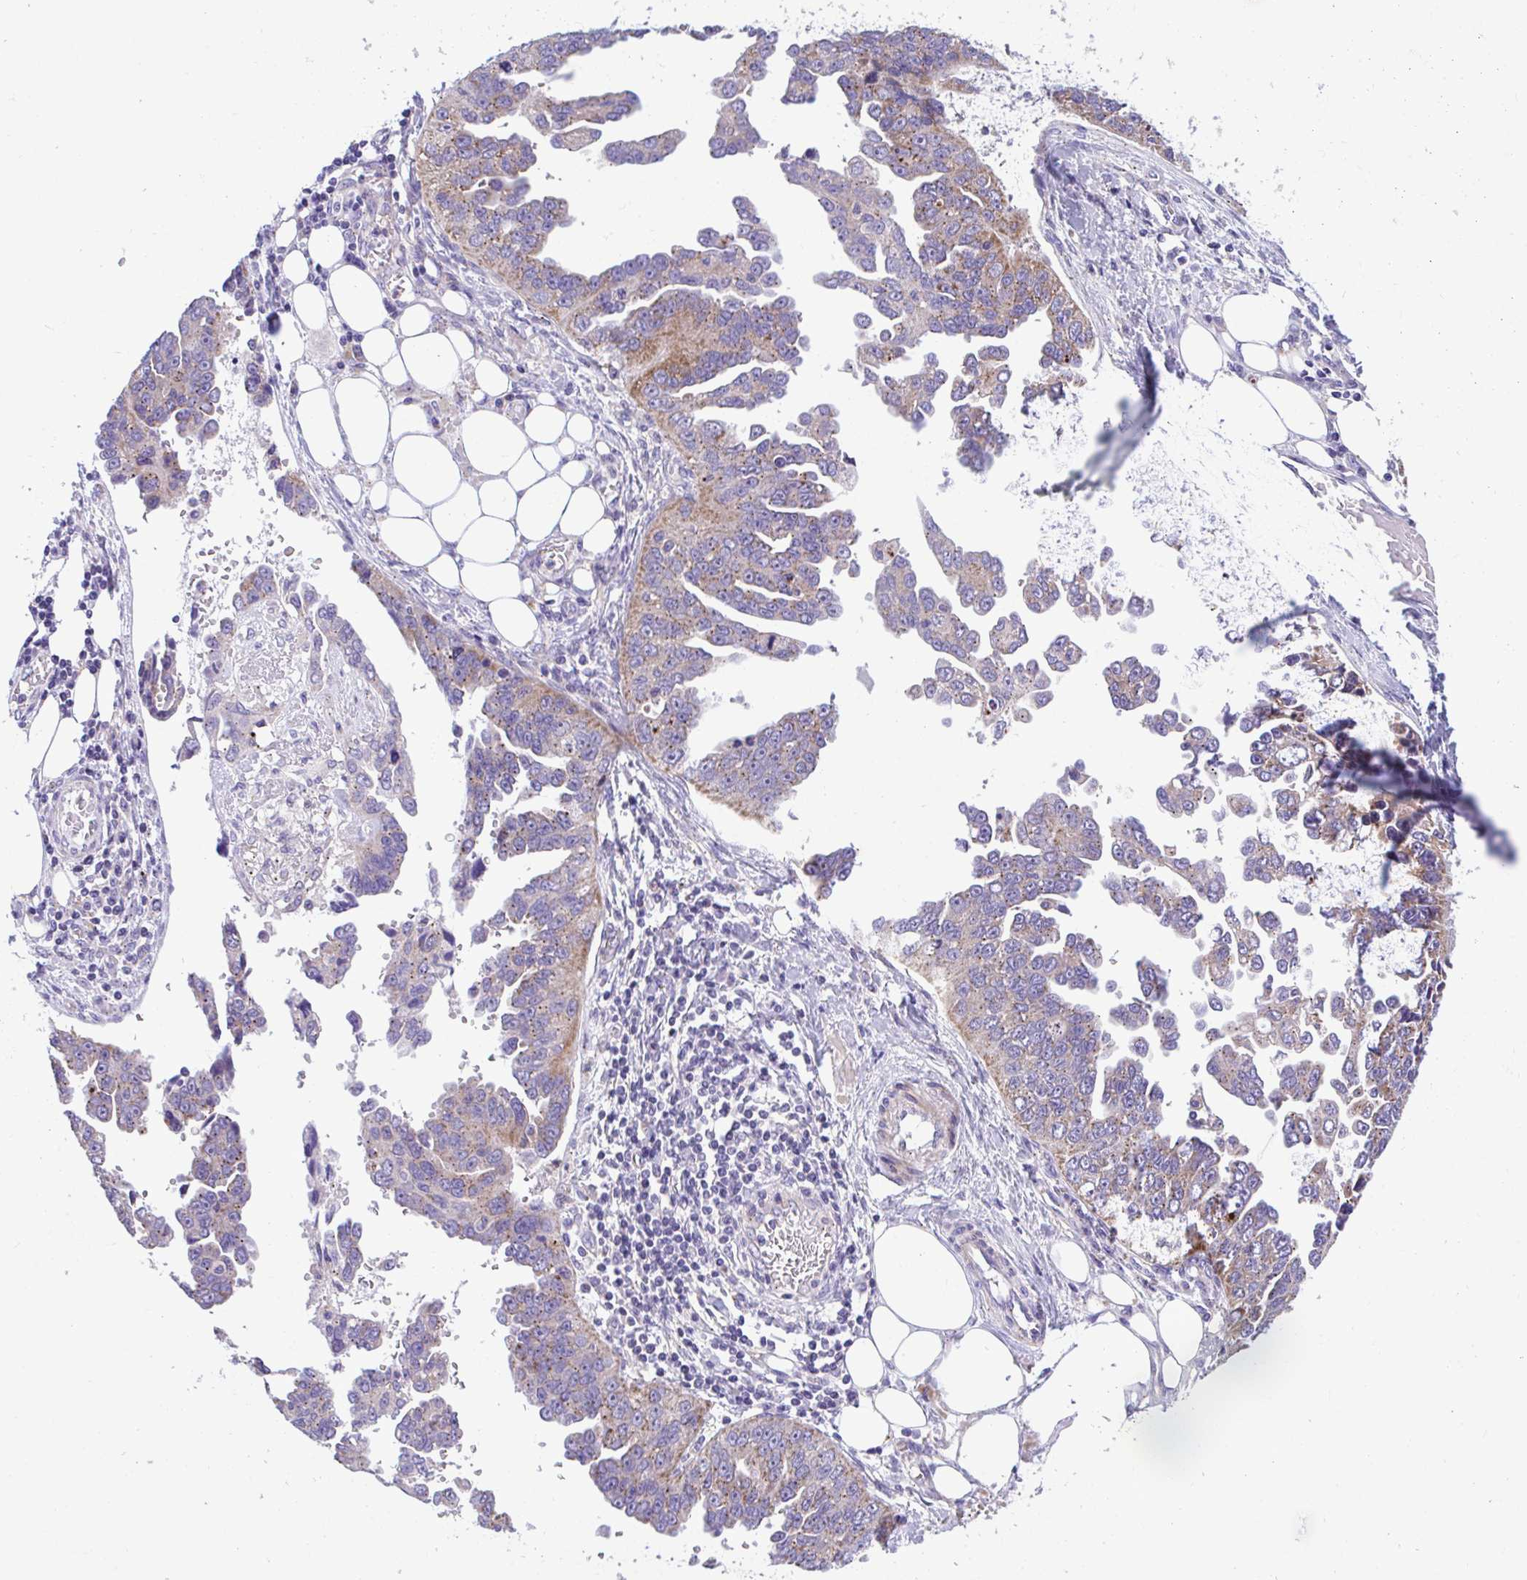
{"staining": {"intensity": "weak", "quantity": "25%-75%", "location": "cytoplasmic/membranous"}, "tissue": "ovarian cancer", "cell_type": "Tumor cells", "image_type": "cancer", "snomed": [{"axis": "morphology", "description": "Cystadenocarcinoma, serous, NOS"}, {"axis": "topography", "description": "Ovary"}], "caption": "IHC of ovarian cancer (serous cystadenocarcinoma) reveals low levels of weak cytoplasmic/membranous staining in approximately 25%-75% of tumor cells.", "gene": "MRPS16", "patient": {"sex": "female", "age": 75}}